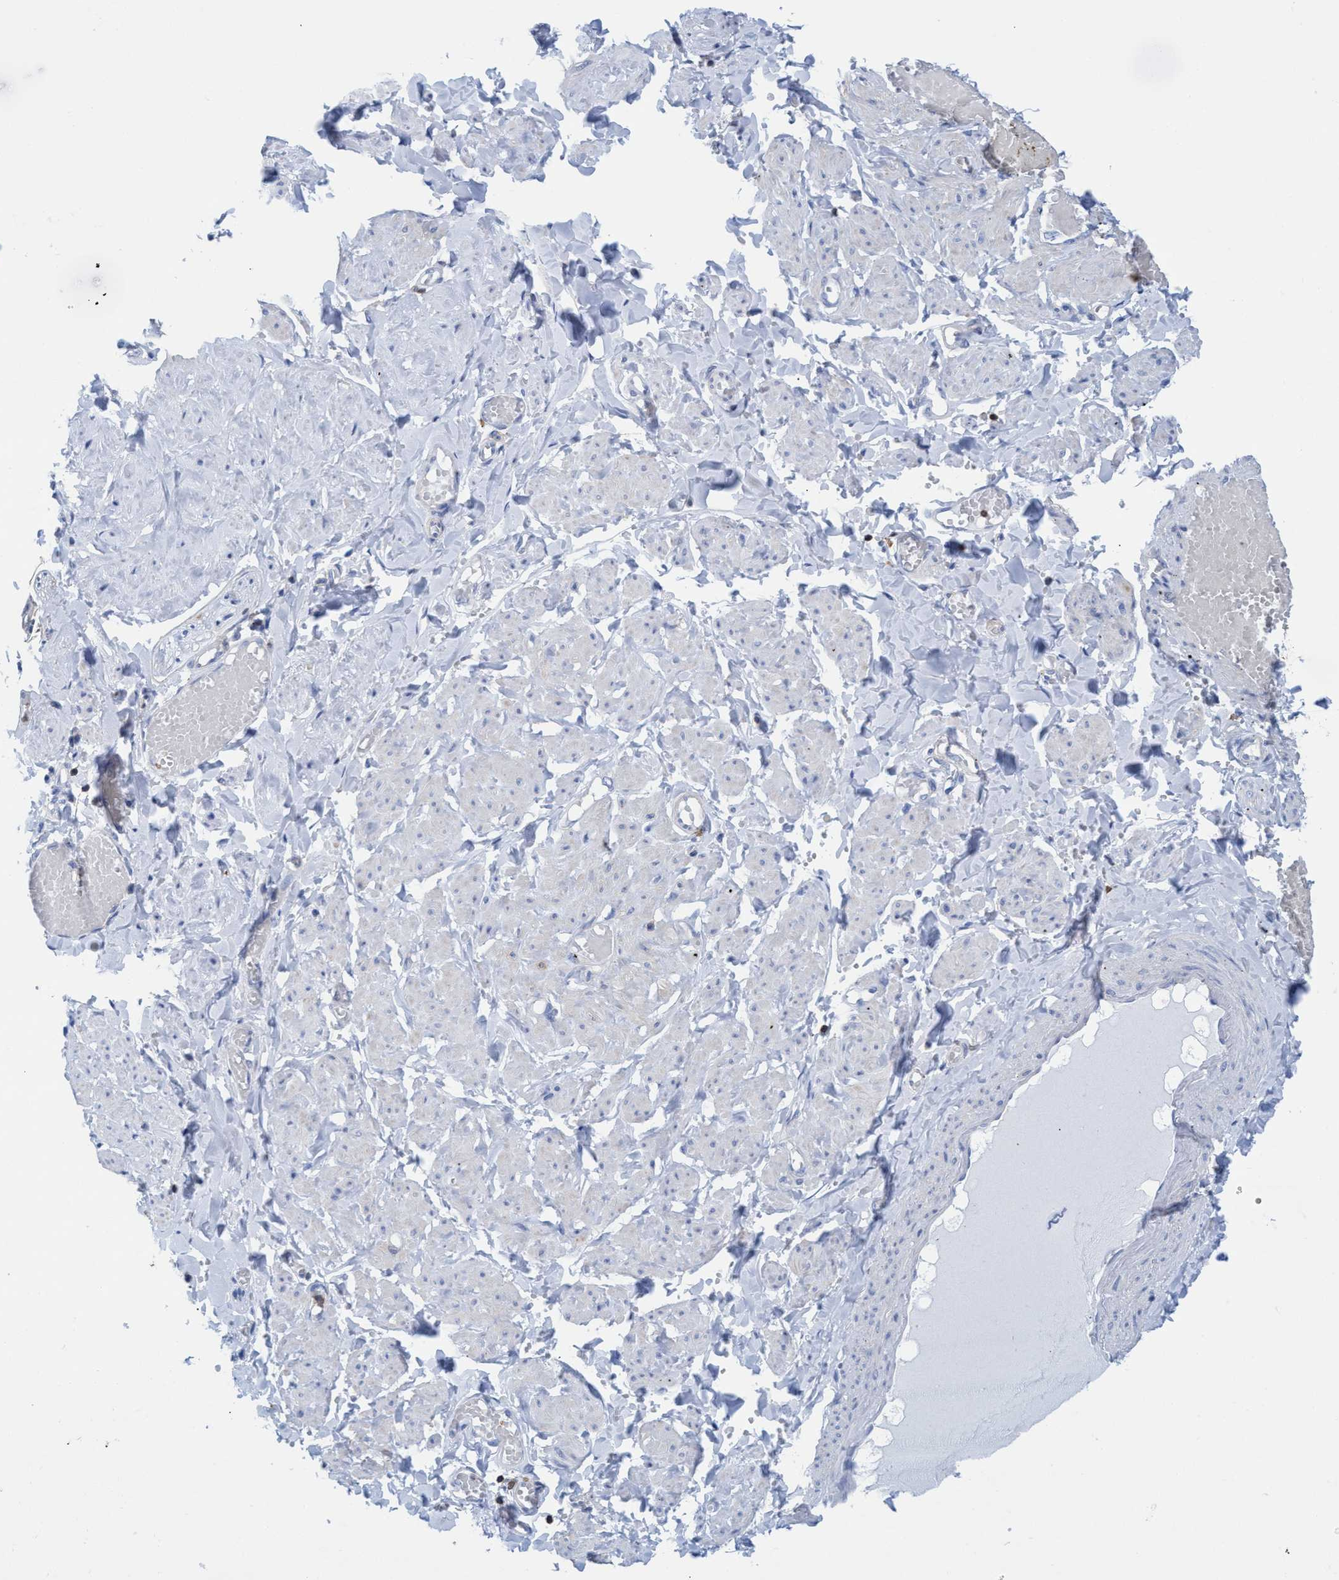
{"staining": {"intensity": "negative", "quantity": "none", "location": "none"}, "tissue": "adipose tissue", "cell_type": "Adipocytes", "image_type": "normal", "snomed": [{"axis": "morphology", "description": "Normal tissue, NOS"}, {"axis": "topography", "description": "Vascular tissue"}, {"axis": "topography", "description": "Fallopian tube"}, {"axis": "topography", "description": "Ovary"}], "caption": "Micrograph shows no significant protein expression in adipocytes of normal adipose tissue. Brightfield microscopy of IHC stained with DAB (brown) and hematoxylin (blue), captured at high magnification.", "gene": "EZR", "patient": {"sex": "female", "age": 67}}